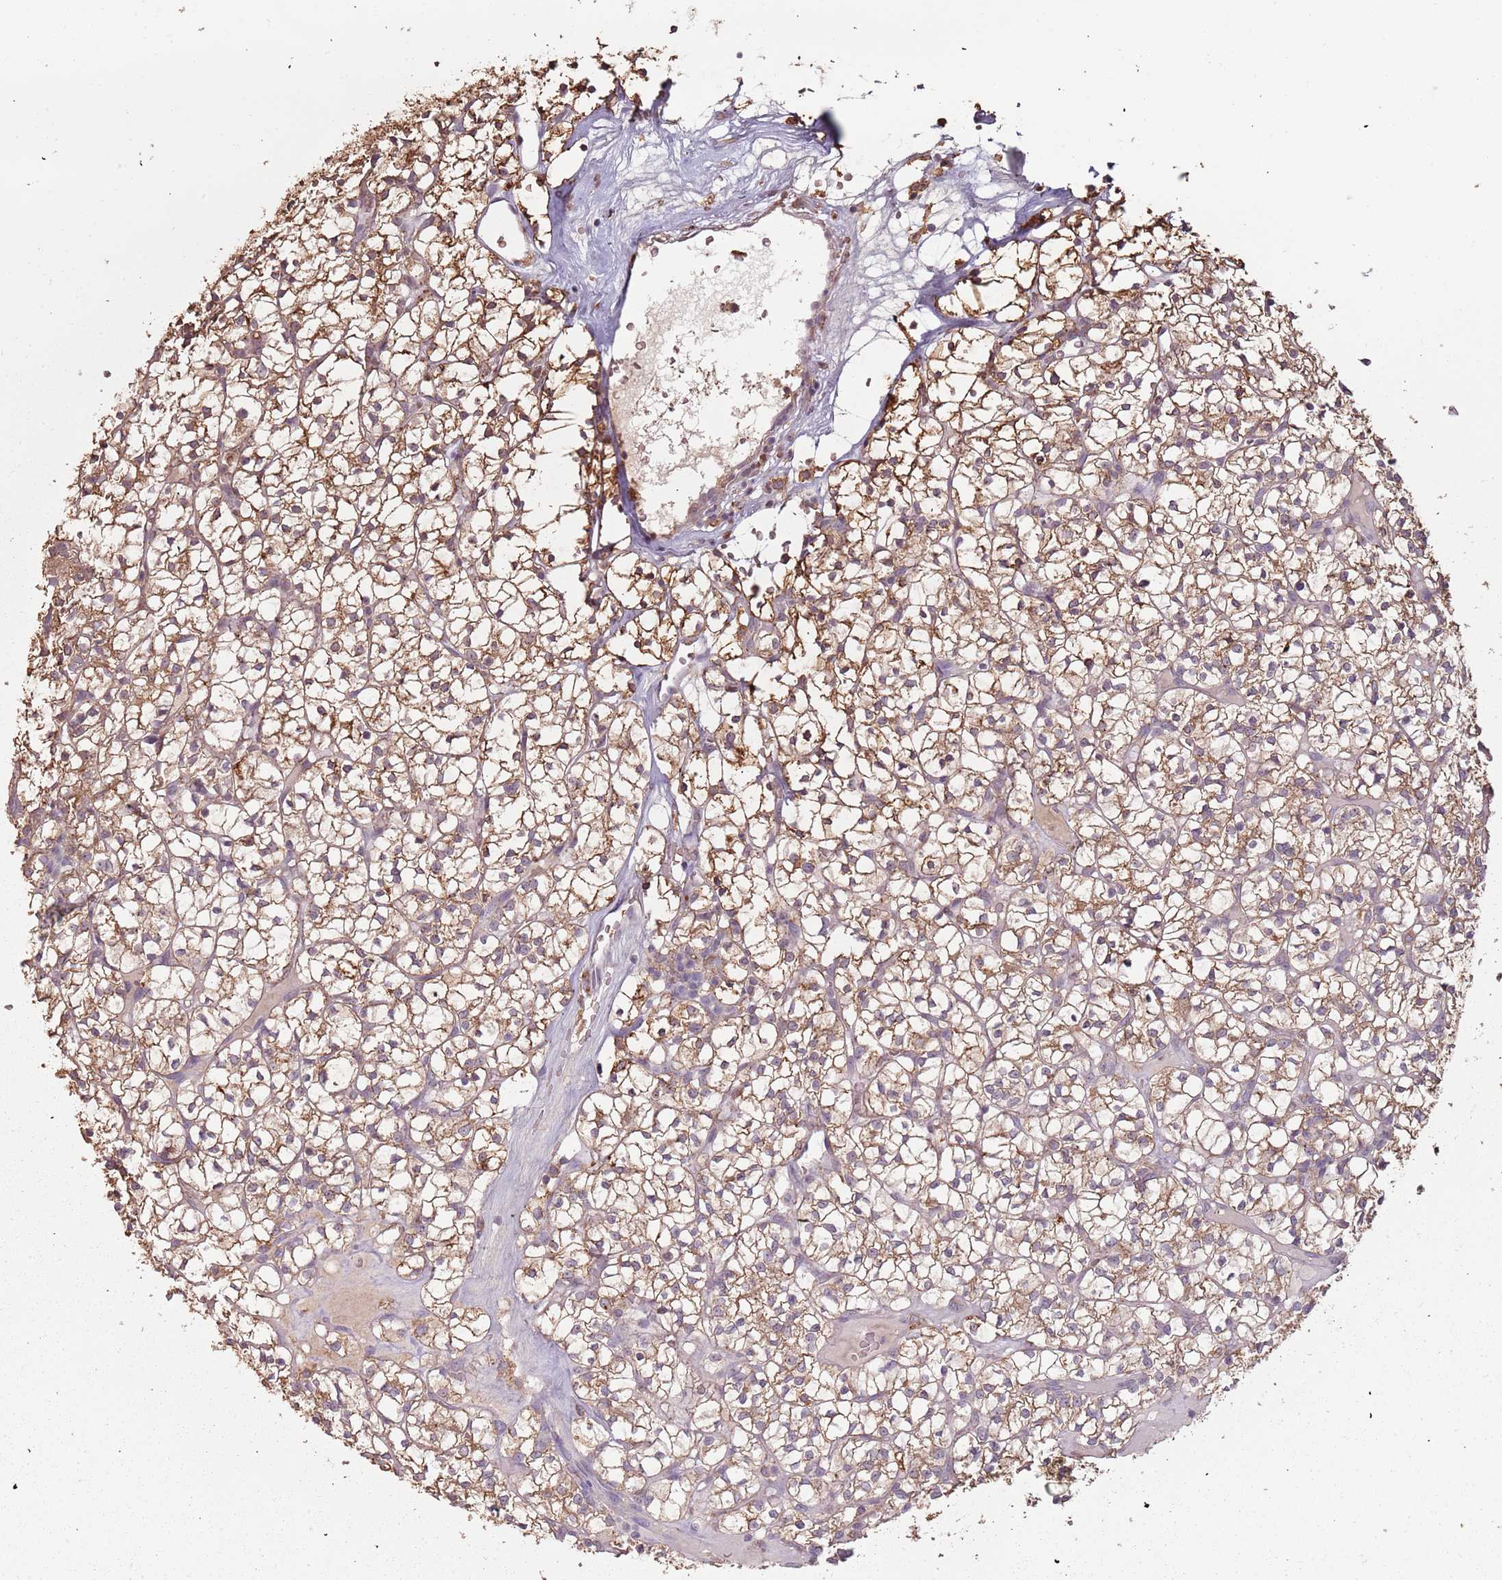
{"staining": {"intensity": "moderate", "quantity": ">75%", "location": "cytoplasmic/membranous"}, "tissue": "renal cancer", "cell_type": "Tumor cells", "image_type": "cancer", "snomed": [{"axis": "morphology", "description": "Adenocarcinoma, NOS"}, {"axis": "topography", "description": "Kidney"}], "caption": "Renal adenocarcinoma stained with immunohistochemistry (IHC) demonstrates moderate cytoplasmic/membranous expression in about >75% of tumor cells.", "gene": "ATOSB", "patient": {"sex": "female", "age": 64}}